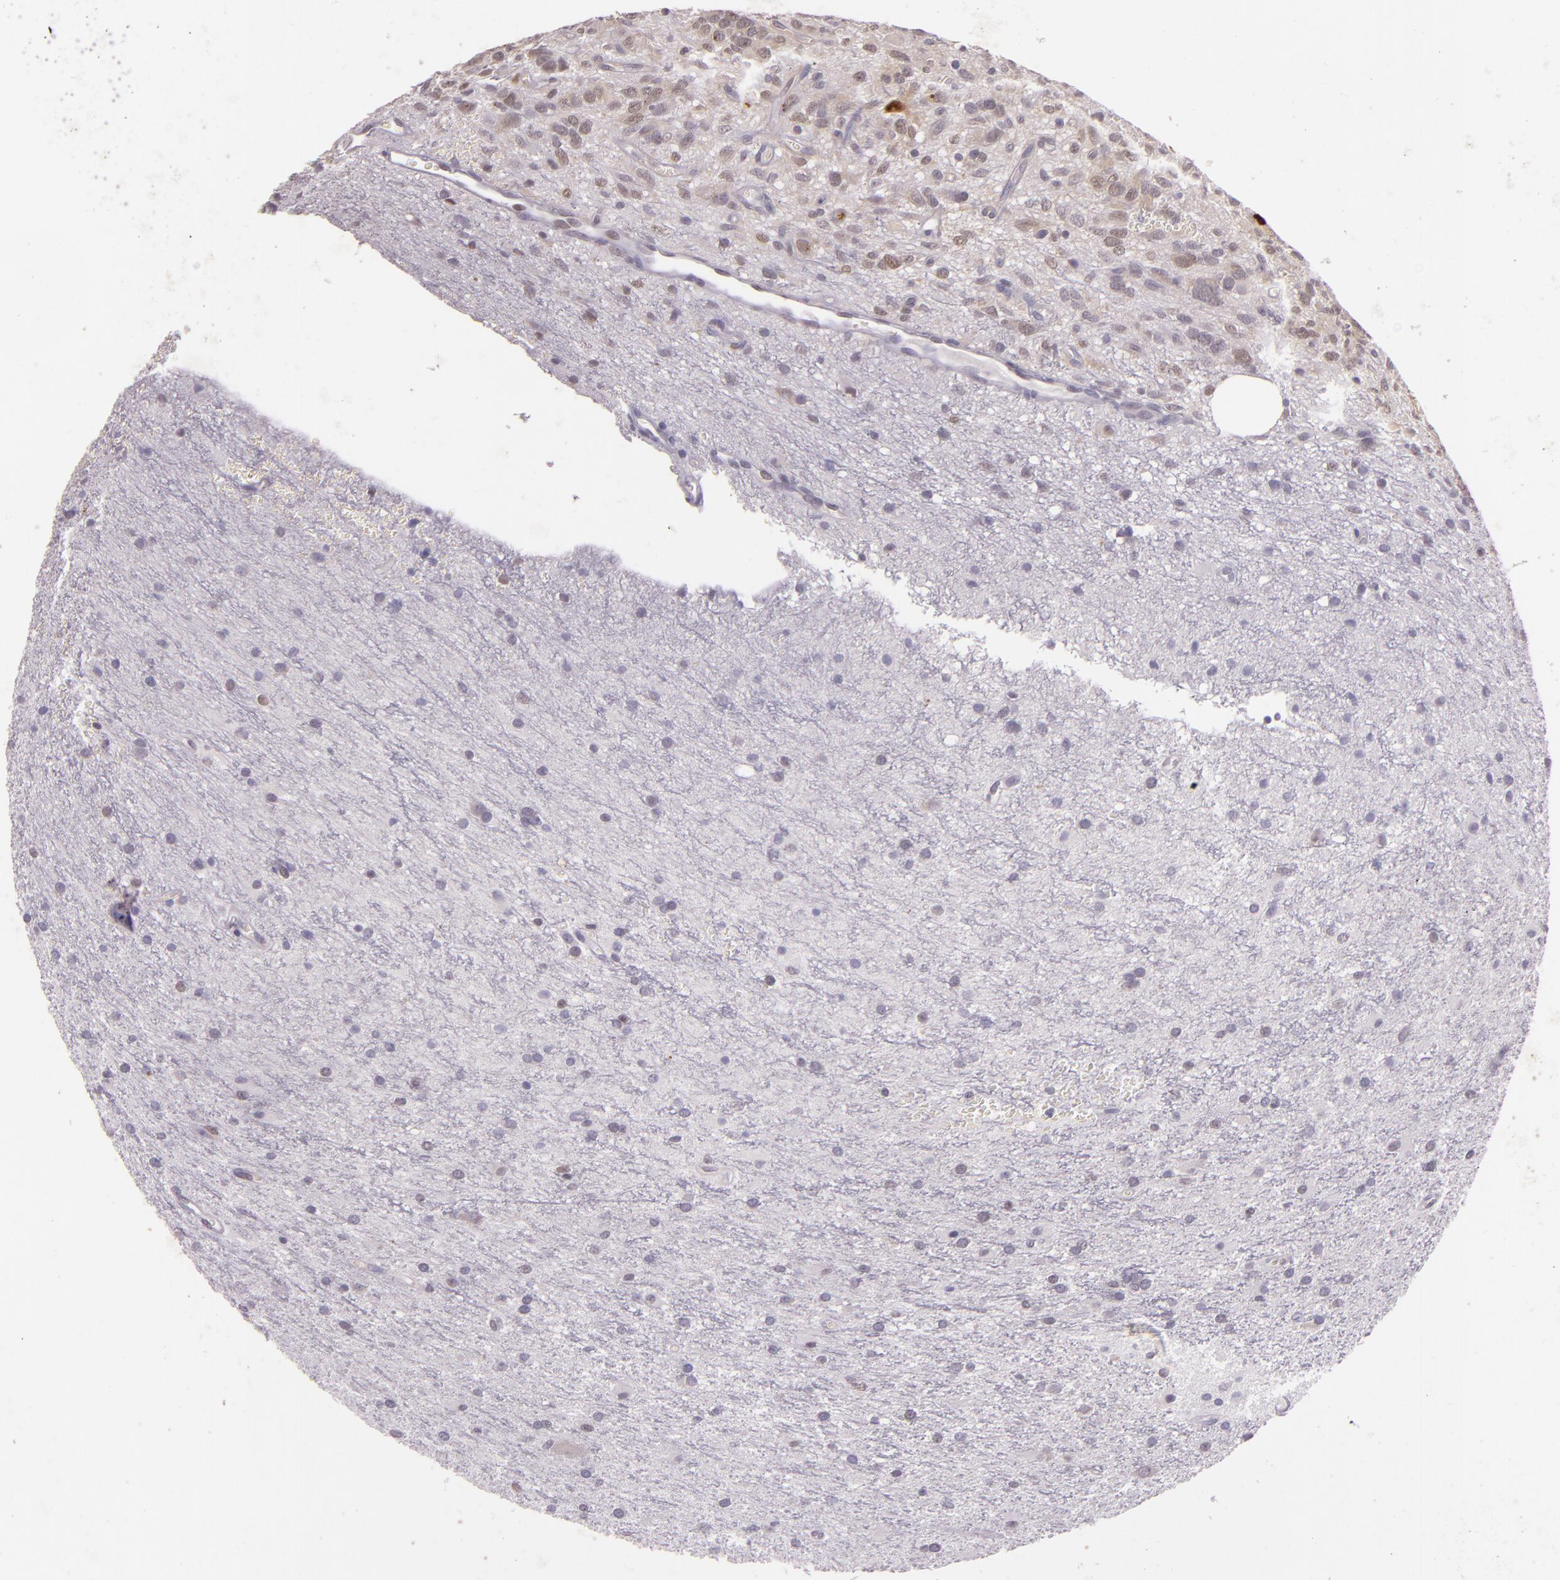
{"staining": {"intensity": "moderate", "quantity": "25%-75%", "location": "cytoplasmic/membranous,nuclear"}, "tissue": "glioma", "cell_type": "Tumor cells", "image_type": "cancer", "snomed": [{"axis": "morphology", "description": "Glioma, malignant, Low grade"}, {"axis": "topography", "description": "Brain"}], "caption": "Protein expression analysis of human glioma reveals moderate cytoplasmic/membranous and nuclear expression in about 25%-75% of tumor cells. (DAB (3,3'-diaminobenzidine) = brown stain, brightfield microscopy at high magnification).", "gene": "HSPA8", "patient": {"sex": "female", "age": 15}}